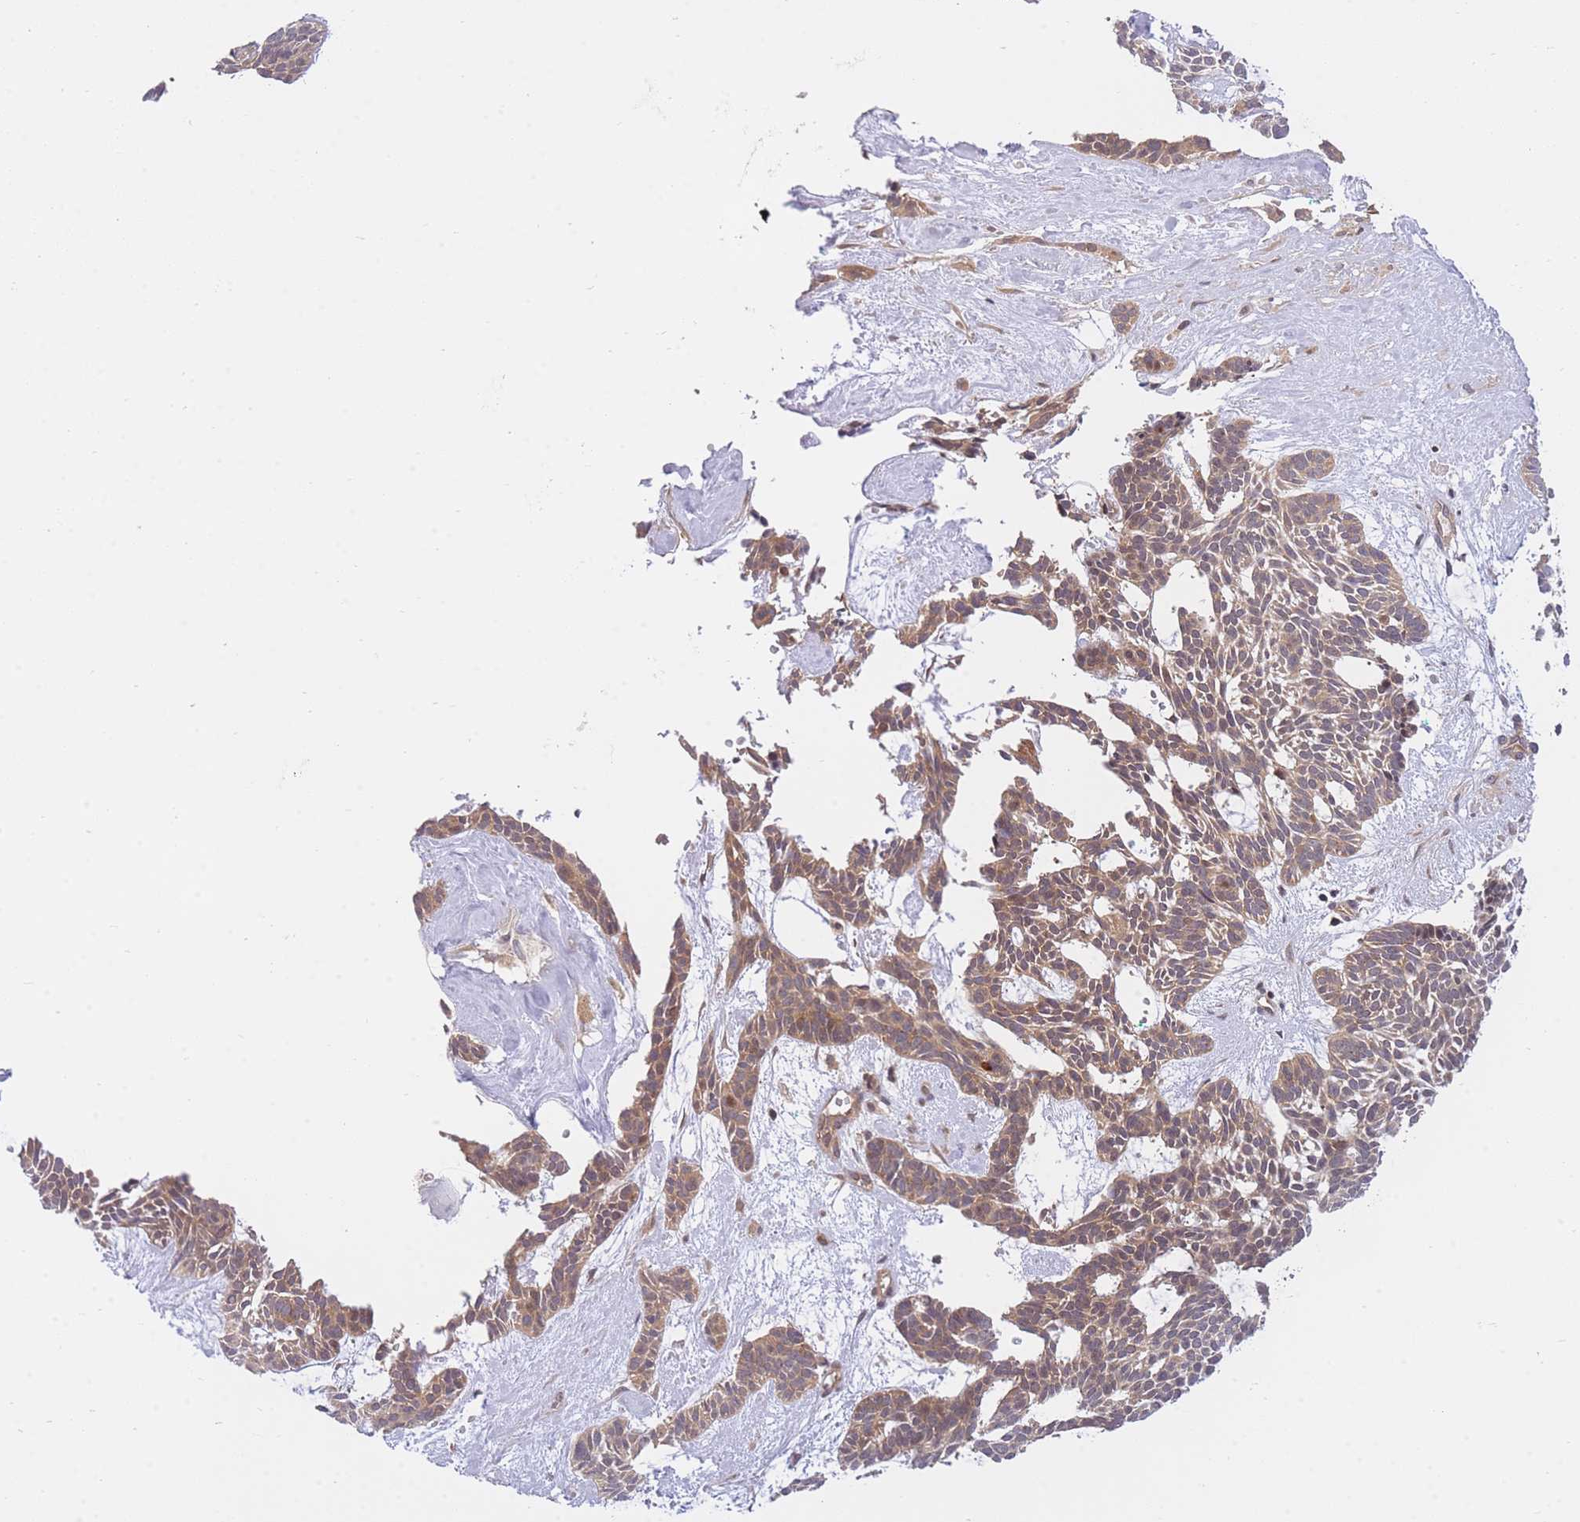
{"staining": {"intensity": "moderate", "quantity": ">75%", "location": "cytoplasmic/membranous"}, "tissue": "skin cancer", "cell_type": "Tumor cells", "image_type": "cancer", "snomed": [{"axis": "morphology", "description": "Basal cell carcinoma"}, {"axis": "topography", "description": "Skin"}], "caption": "Approximately >75% of tumor cells in basal cell carcinoma (skin) show moderate cytoplasmic/membranous protein positivity as visualized by brown immunohistochemical staining.", "gene": "EIF2B2", "patient": {"sex": "male", "age": 61}}